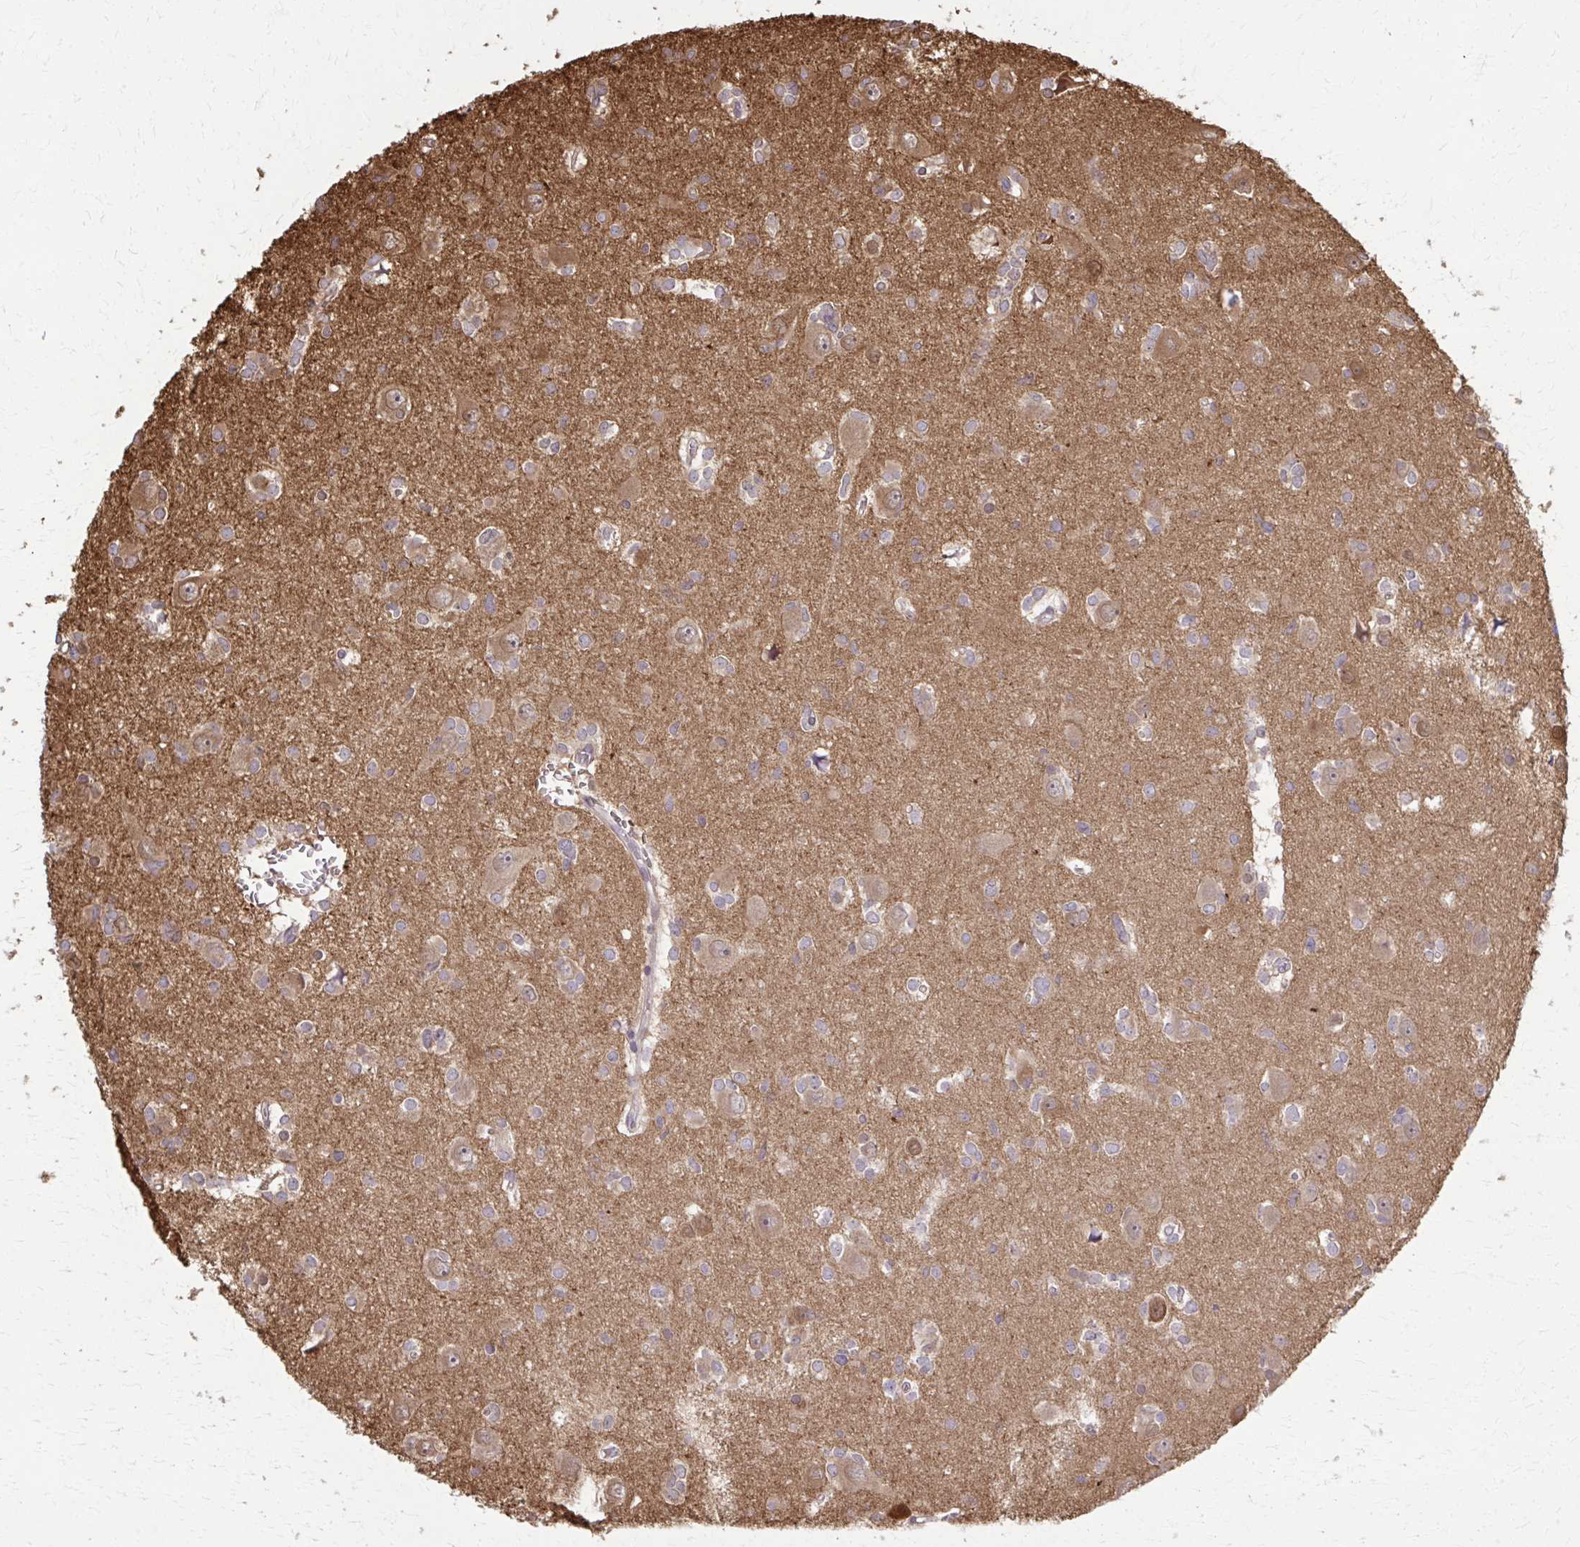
{"staining": {"intensity": "moderate", "quantity": "25%-75%", "location": "cytoplasmic/membranous"}, "tissue": "glioma", "cell_type": "Tumor cells", "image_type": "cancer", "snomed": [{"axis": "morphology", "description": "Glioma, malignant, High grade"}, {"axis": "topography", "description": "Brain"}], "caption": "Human malignant glioma (high-grade) stained with a protein marker demonstrates moderate staining in tumor cells.", "gene": "MDH1", "patient": {"sex": "male", "age": 23}}